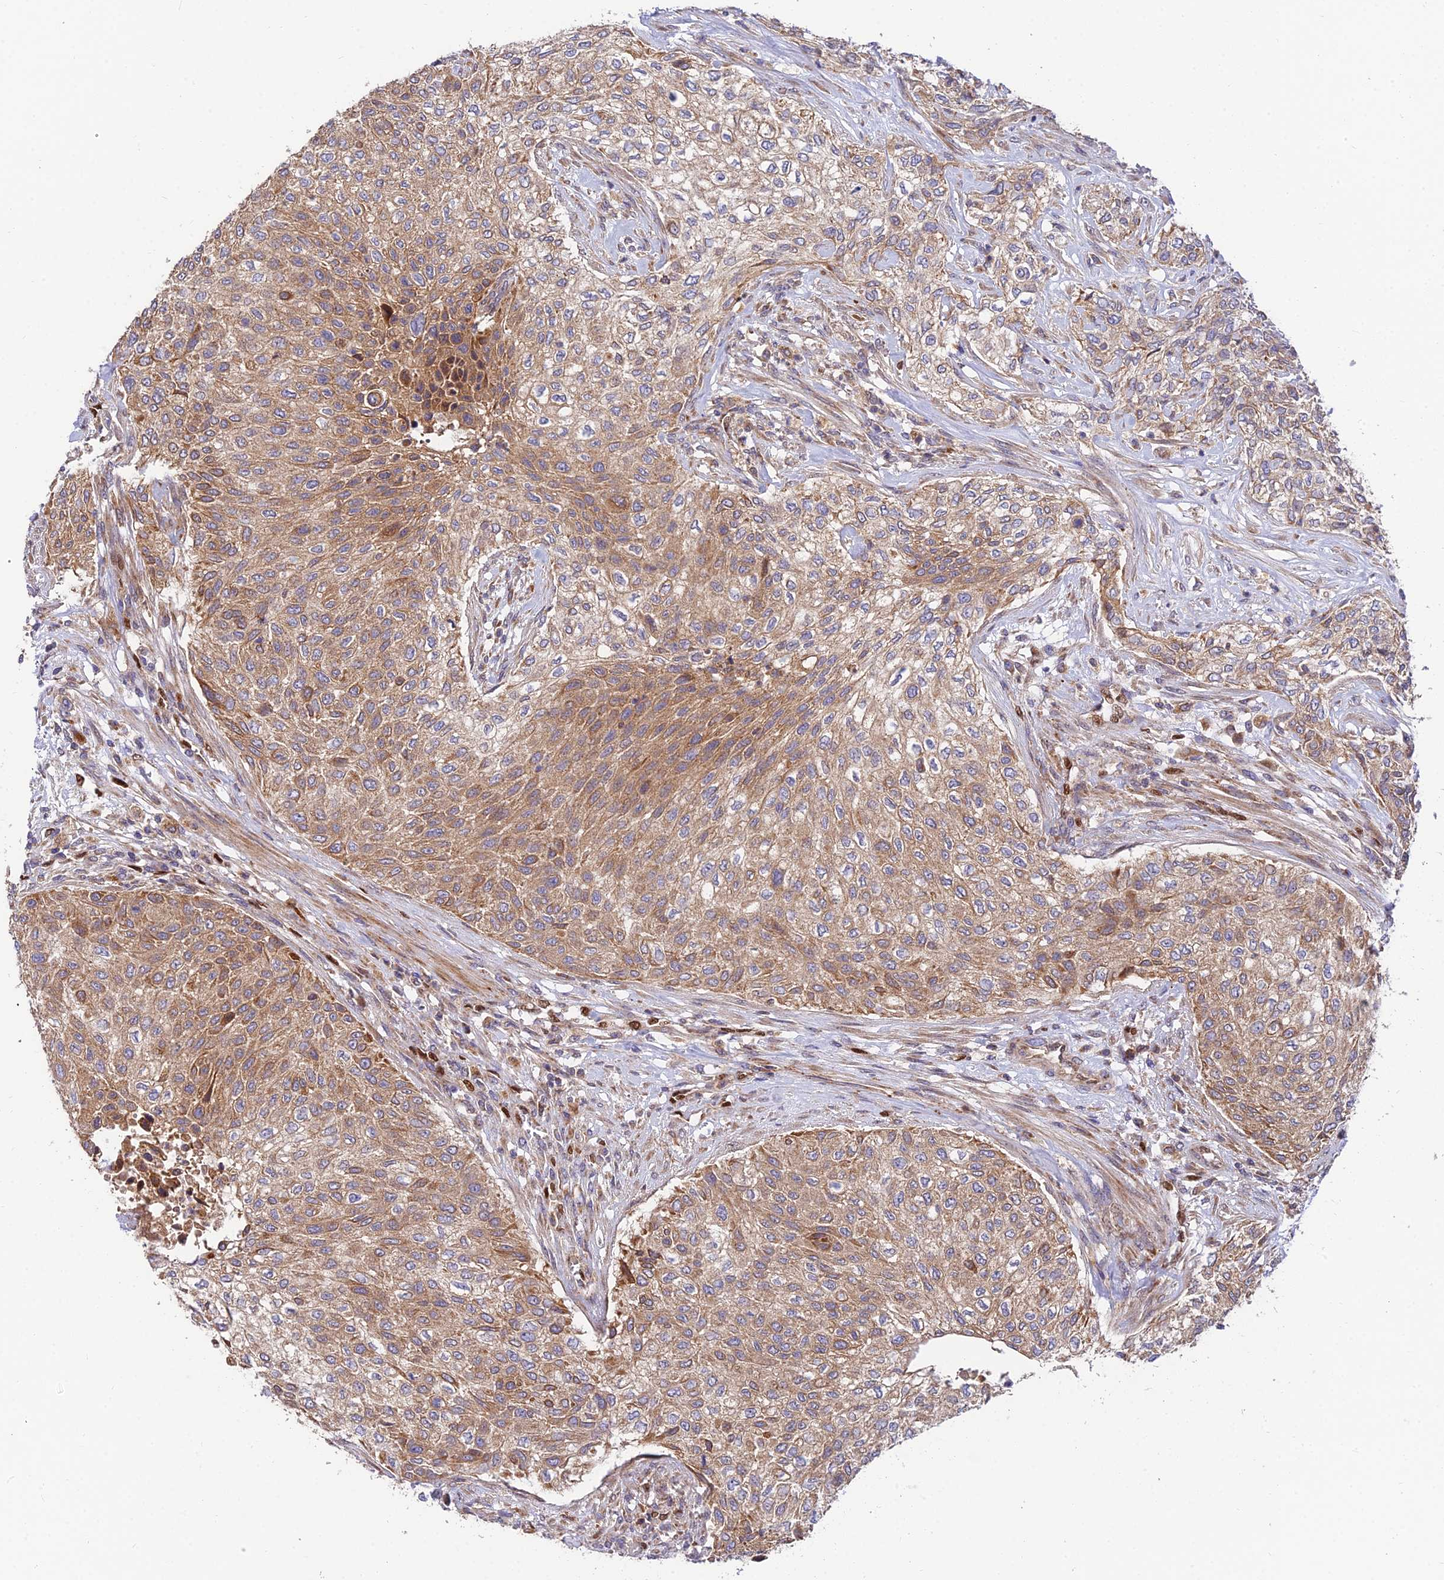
{"staining": {"intensity": "moderate", "quantity": ">75%", "location": "cytoplasmic/membranous"}, "tissue": "urothelial cancer", "cell_type": "Tumor cells", "image_type": "cancer", "snomed": [{"axis": "morphology", "description": "Normal tissue, NOS"}, {"axis": "morphology", "description": "Urothelial carcinoma, NOS"}, {"axis": "topography", "description": "Urinary bladder"}, {"axis": "topography", "description": "Peripheral nerve tissue"}], "caption": "There is medium levels of moderate cytoplasmic/membranous expression in tumor cells of transitional cell carcinoma, as demonstrated by immunohistochemical staining (brown color).", "gene": "PODNL1", "patient": {"sex": "male", "age": 35}}